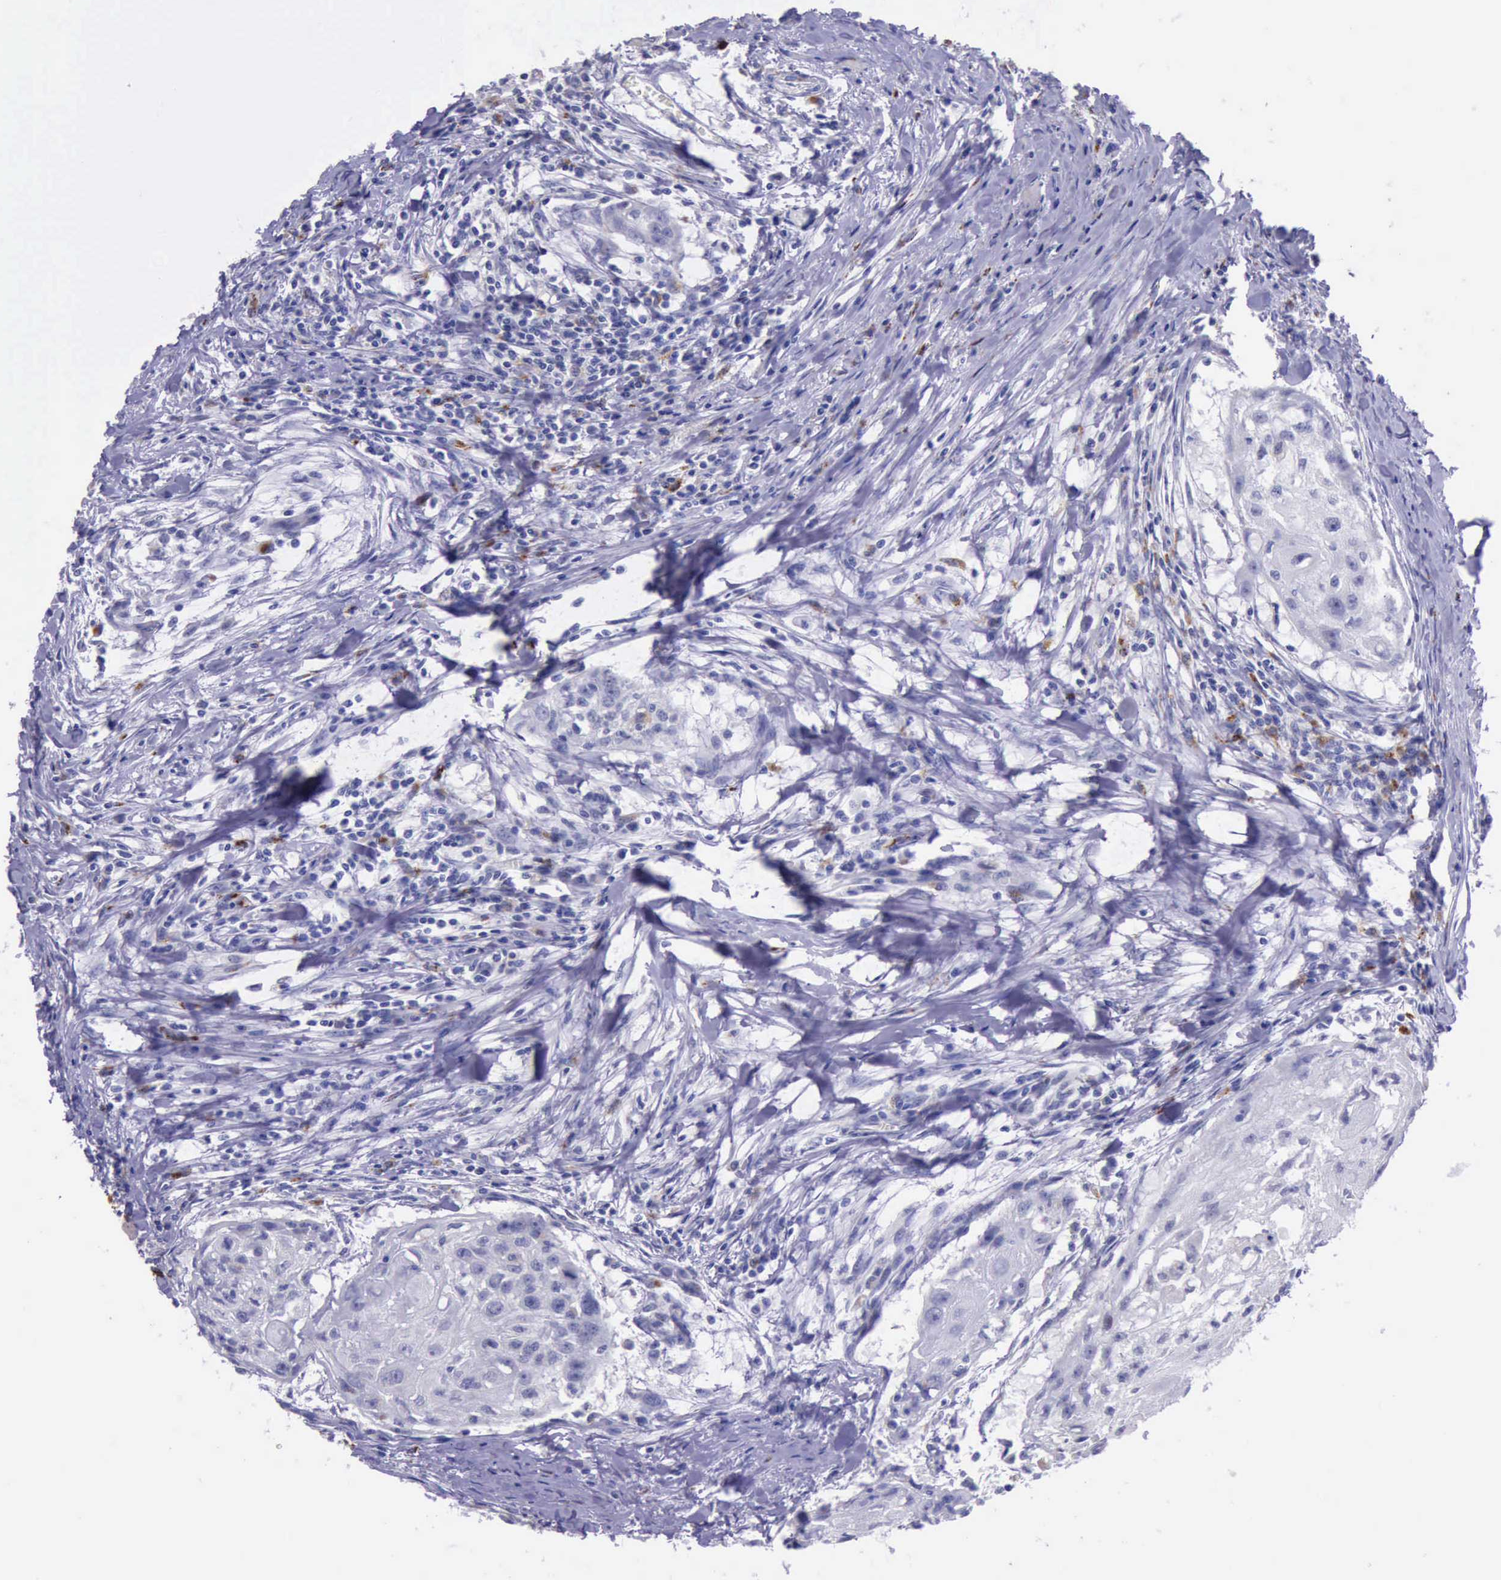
{"staining": {"intensity": "negative", "quantity": "none", "location": "none"}, "tissue": "head and neck cancer", "cell_type": "Tumor cells", "image_type": "cancer", "snomed": [{"axis": "morphology", "description": "Squamous cell carcinoma, NOS"}, {"axis": "topography", "description": "Head-Neck"}], "caption": "Immunohistochemical staining of head and neck cancer demonstrates no significant positivity in tumor cells.", "gene": "GLA", "patient": {"sex": "male", "age": 64}}